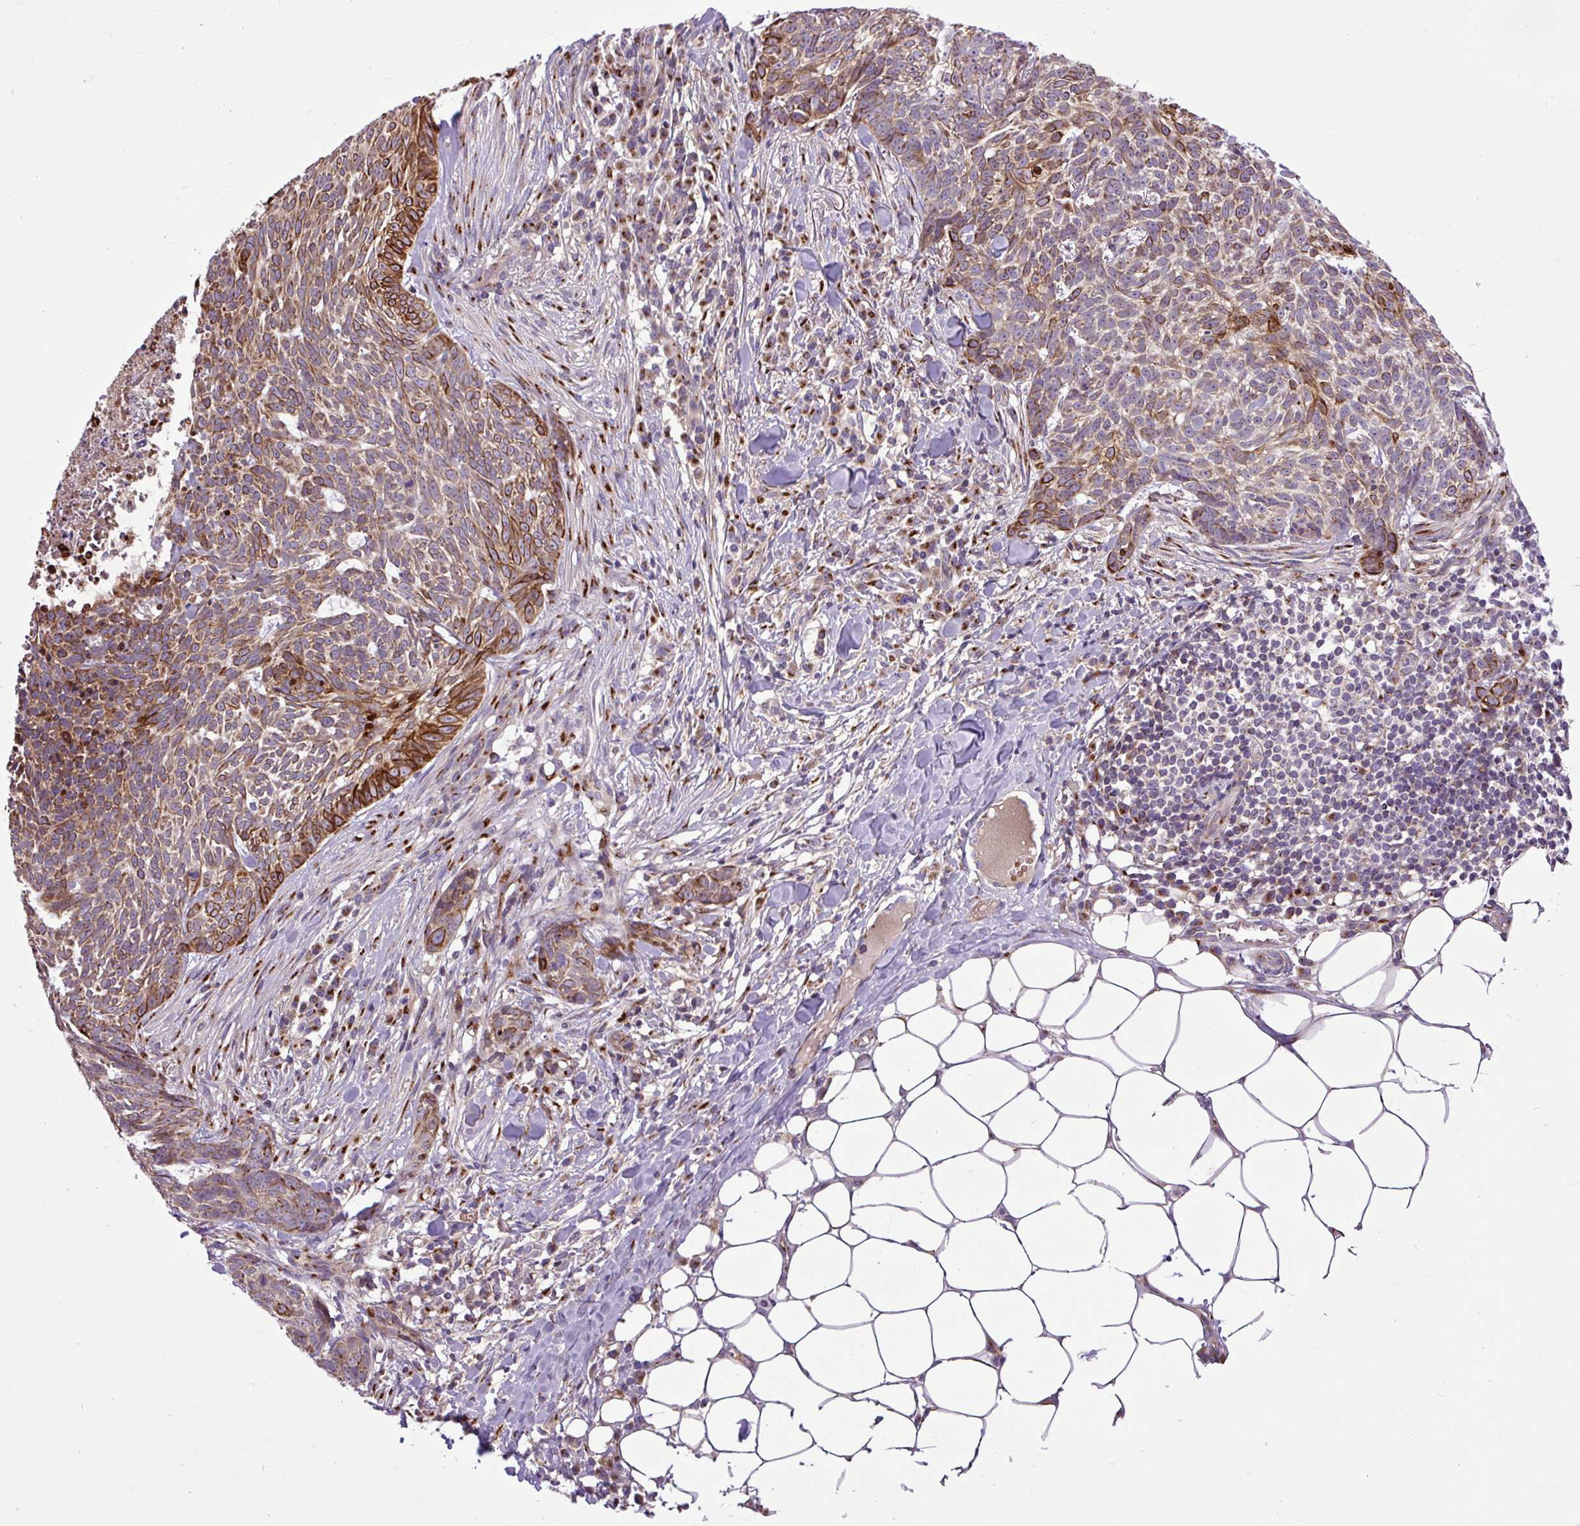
{"staining": {"intensity": "strong", "quantity": ">75%", "location": "cytoplasmic/membranous"}, "tissue": "skin cancer", "cell_type": "Tumor cells", "image_type": "cancer", "snomed": [{"axis": "morphology", "description": "Basal cell carcinoma"}, {"axis": "topography", "description": "Skin"}], "caption": "Human skin cancer (basal cell carcinoma) stained for a protein (brown) exhibits strong cytoplasmic/membranous positive expression in approximately >75% of tumor cells.", "gene": "MSMP", "patient": {"sex": "female", "age": 93}}